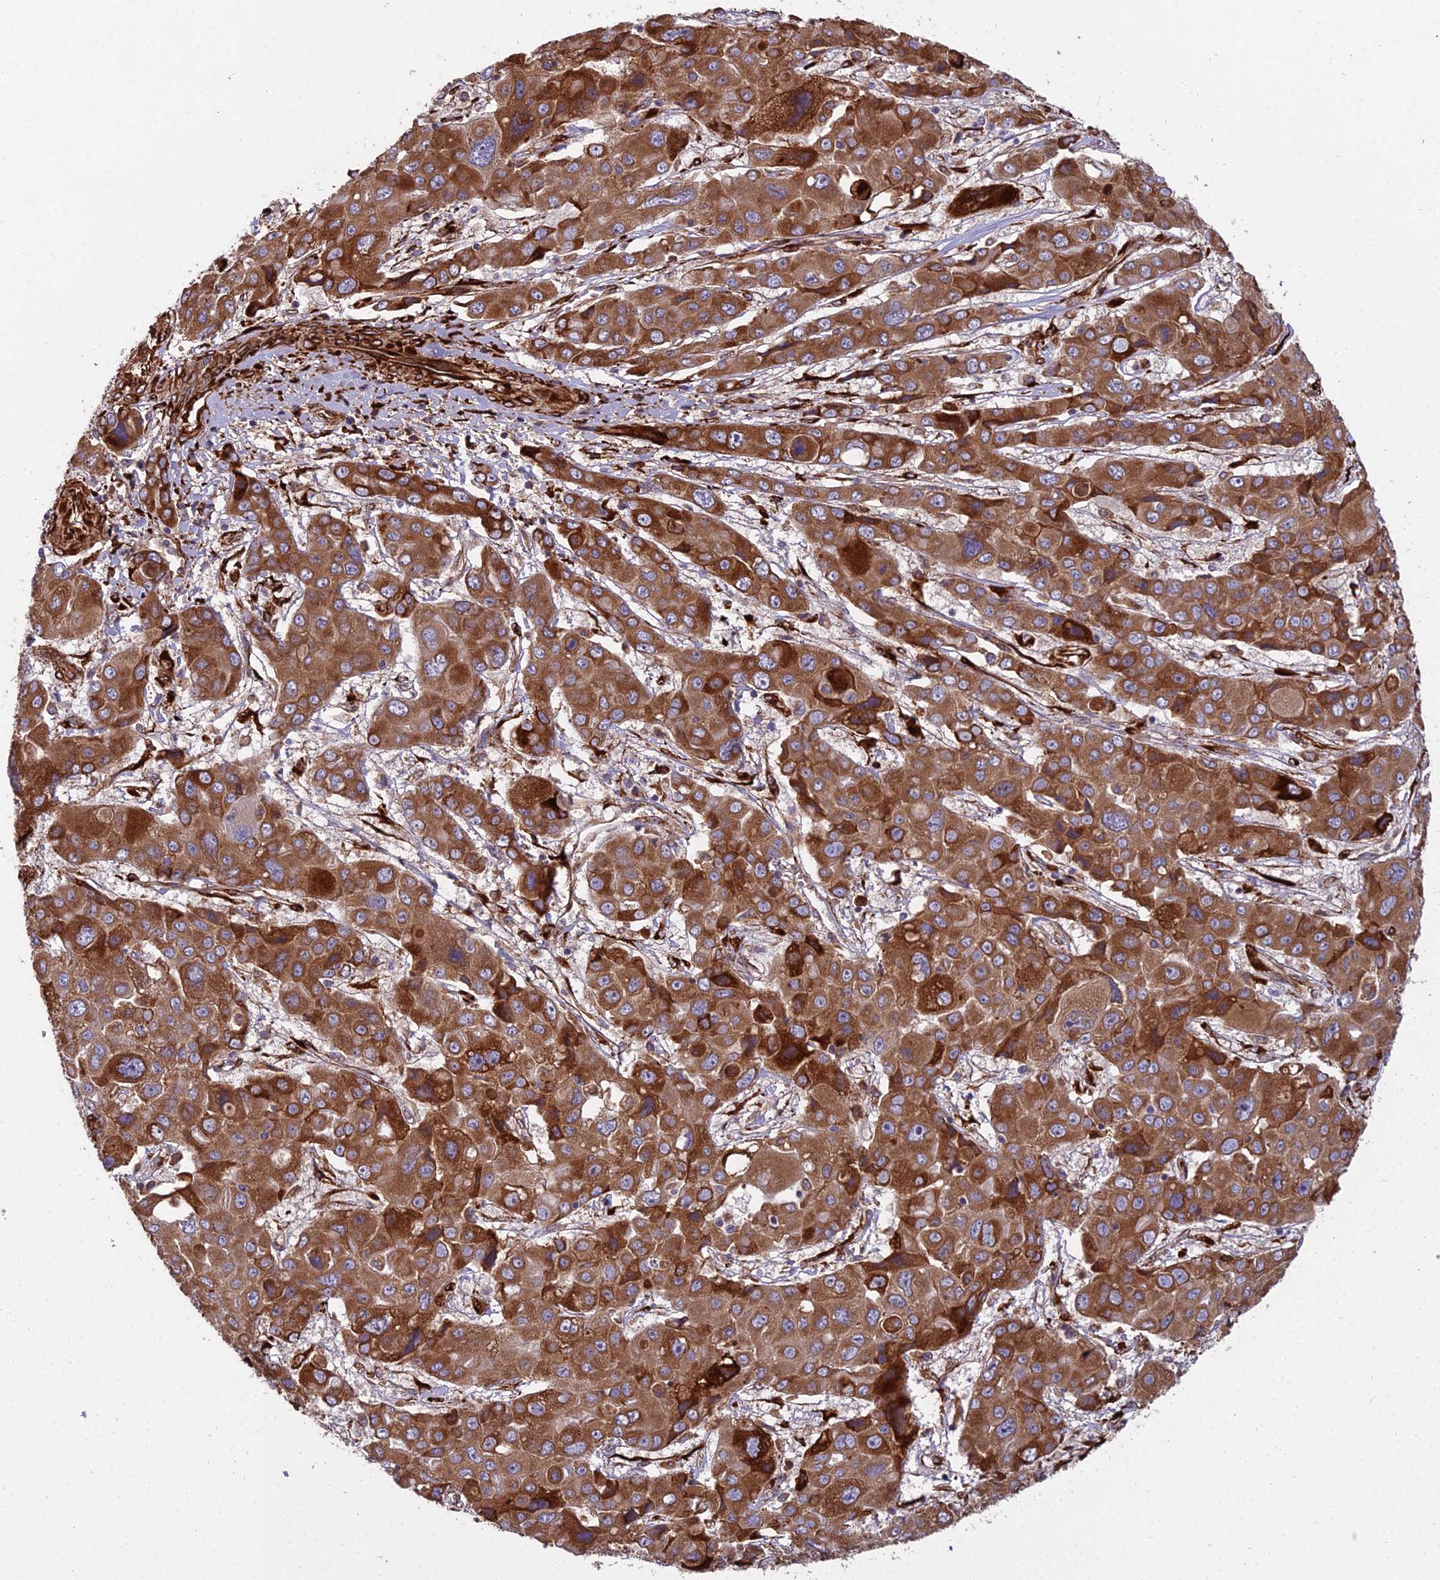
{"staining": {"intensity": "strong", "quantity": ">75%", "location": "cytoplasmic/membranous"}, "tissue": "liver cancer", "cell_type": "Tumor cells", "image_type": "cancer", "snomed": [{"axis": "morphology", "description": "Cholangiocarcinoma"}, {"axis": "topography", "description": "Liver"}], "caption": "IHC photomicrograph of neoplastic tissue: liver cancer (cholangiocarcinoma) stained using immunohistochemistry reveals high levels of strong protein expression localized specifically in the cytoplasmic/membranous of tumor cells, appearing as a cytoplasmic/membranous brown color.", "gene": "NDUFAF7", "patient": {"sex": "male", "age": 67}}